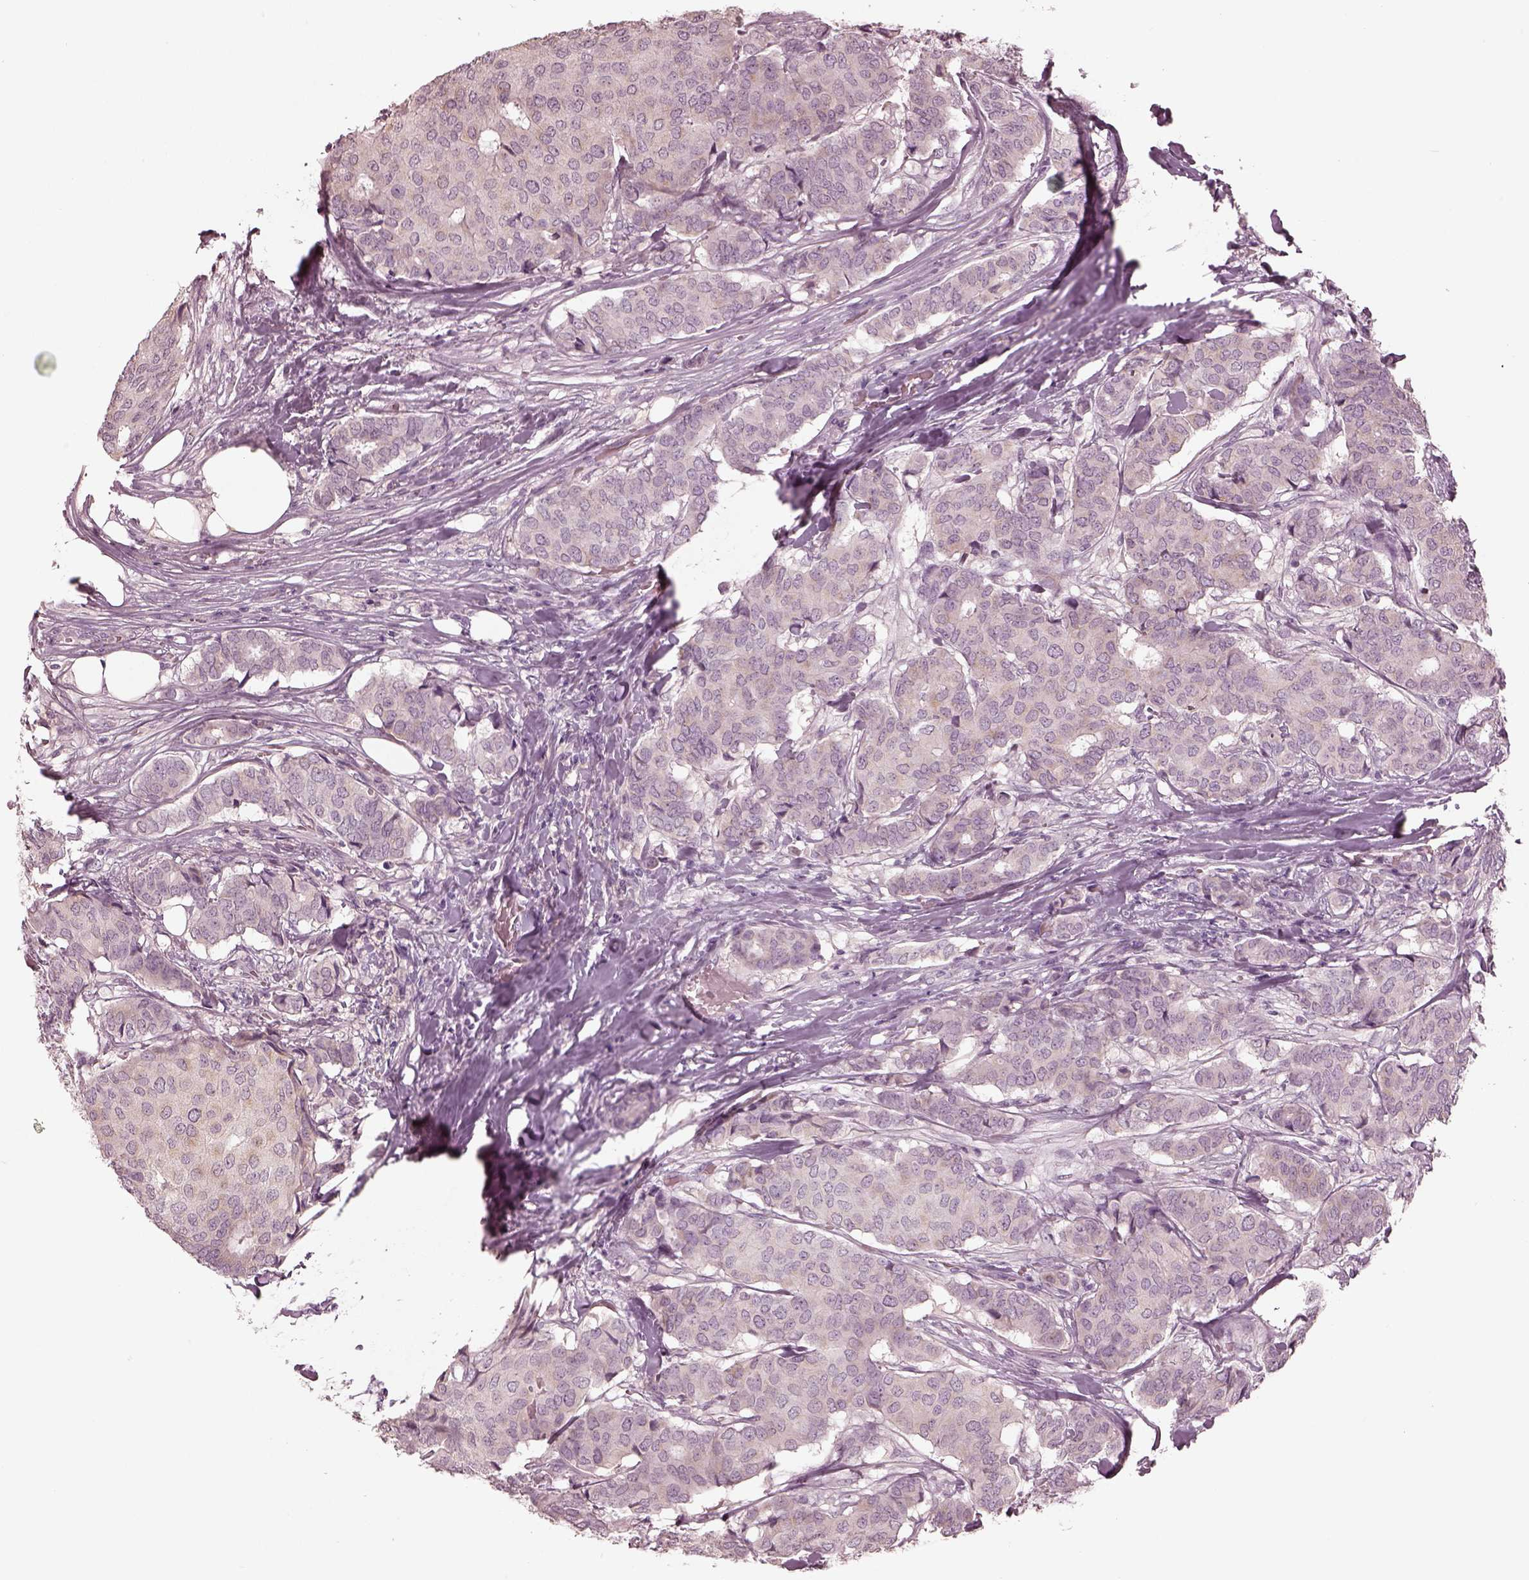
{"staining": {"intensity": "negative", "quantity": "none", "location": "none"}, "tissue": "breast cancer", "cell_type": "Tumor cells", "image_type": "cancer", "snomed": [{"axis": "morphology", "description": "Duct carcinoma"}, {"axis": "topography", "description": "Breast"}], "caption": "Tumor cells show no significant protein positivity in breast infiltrating ductal carcinoma.", "gene": "MIA", "patient": {"sex": "female", "age": 75}}